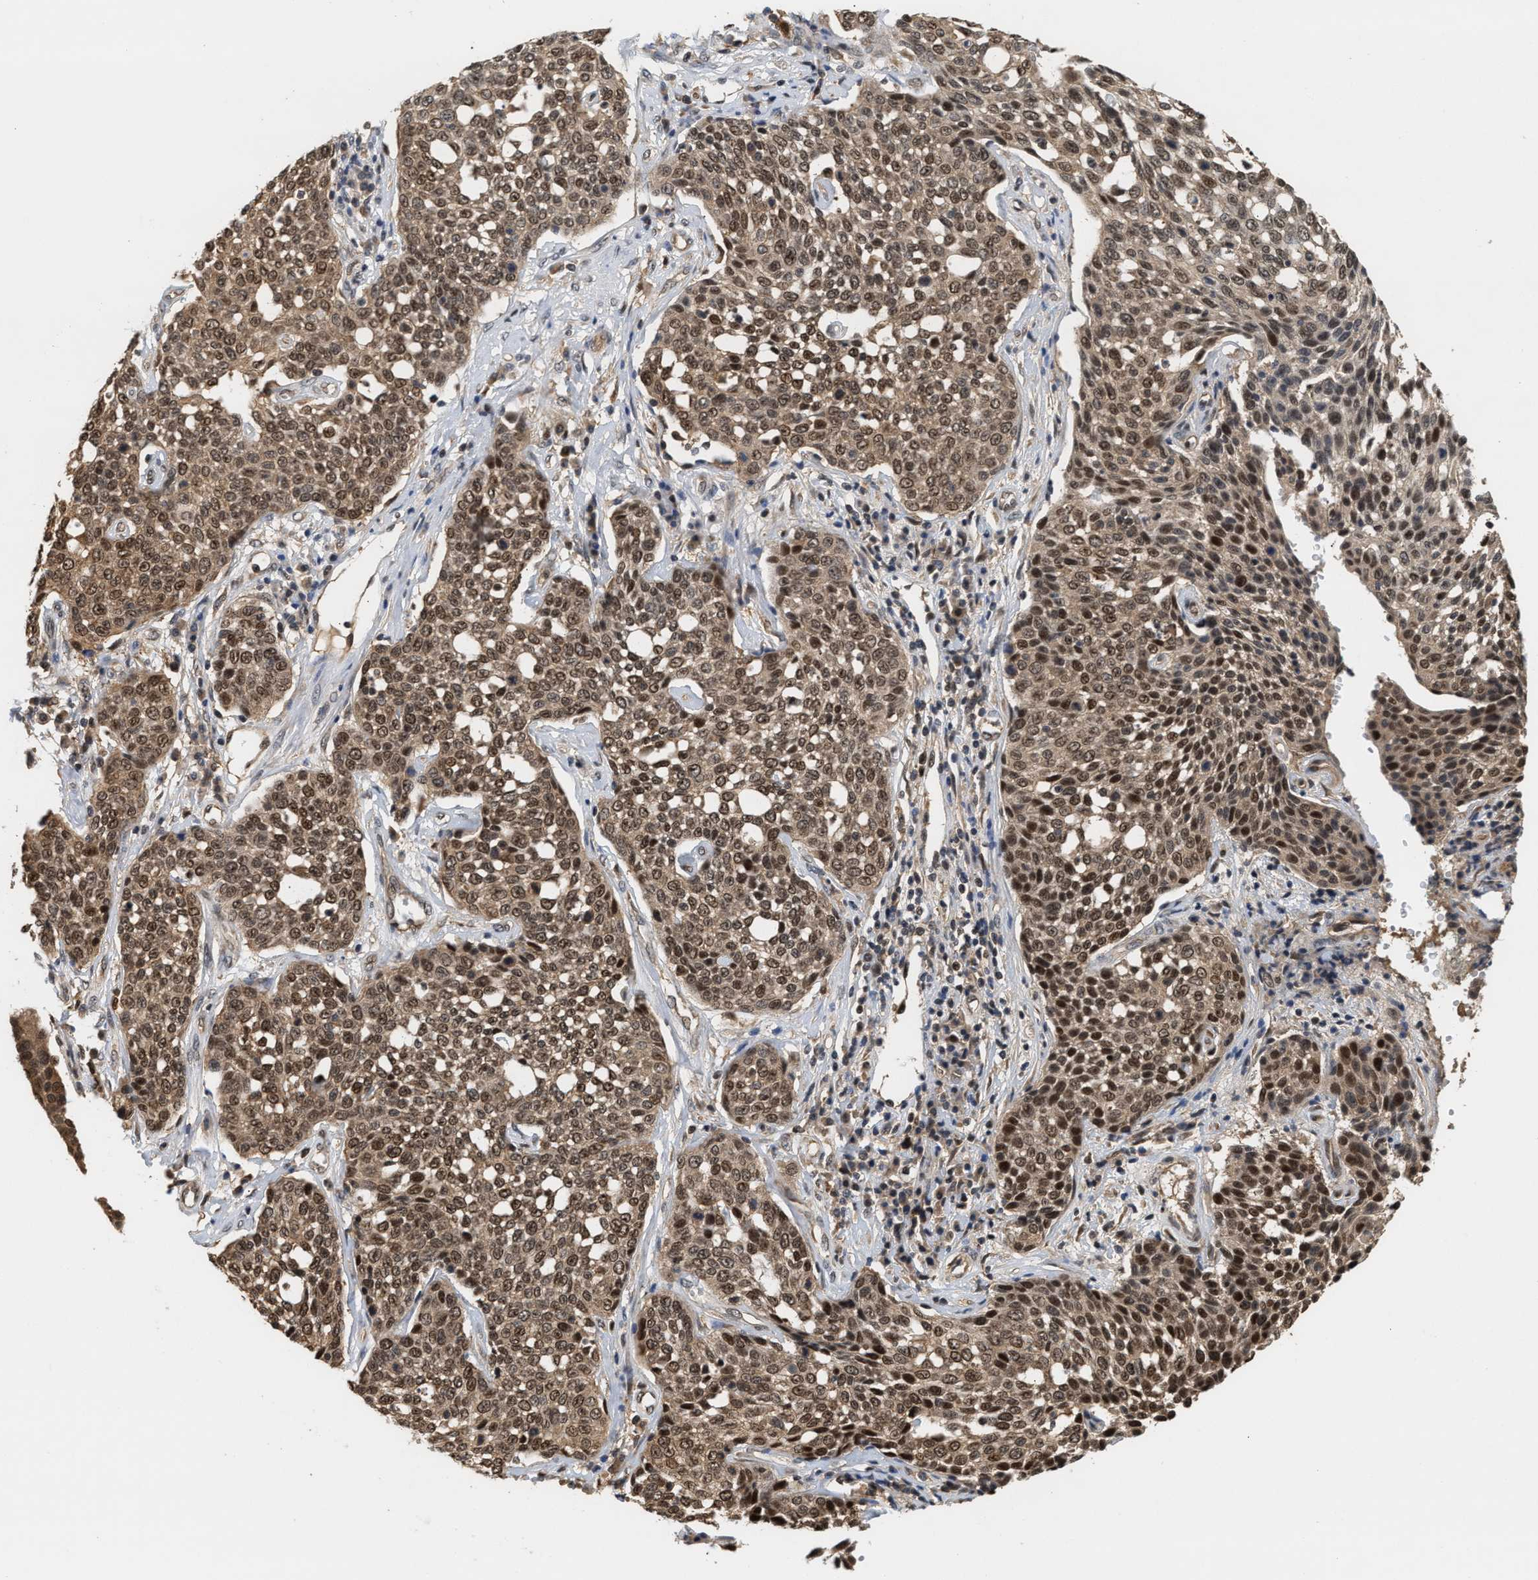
{"staining": {"intensity": "moderate", "quantity": ">75%", "location": "cytoplasmic/membranous,nuclear"}, "tissue": "cervical cancer", "cell_type": "Tumor cells", "image_type": "cancer", "snomed": [{"axis": "morphology", "description": "Squamous cell carcinoma, NOS"}, {"axis": "topography", "description": "Cervix"}], "caption": "The photomicrograph displays immunohistochemical staining of squamous cell carcinoma (cervical). There is moderate cytoplasmic/membranous and nuclear expression is appreciated in approximately >75% of tumor cells. Using DAB (3,3'-diaminobenzidine) (brown) and hematoxylin (blue) stains, captured at high magnification using brightfield microscopy.", "gene": "ABHD5", "patient": {"sex": "female", "age": 34}}